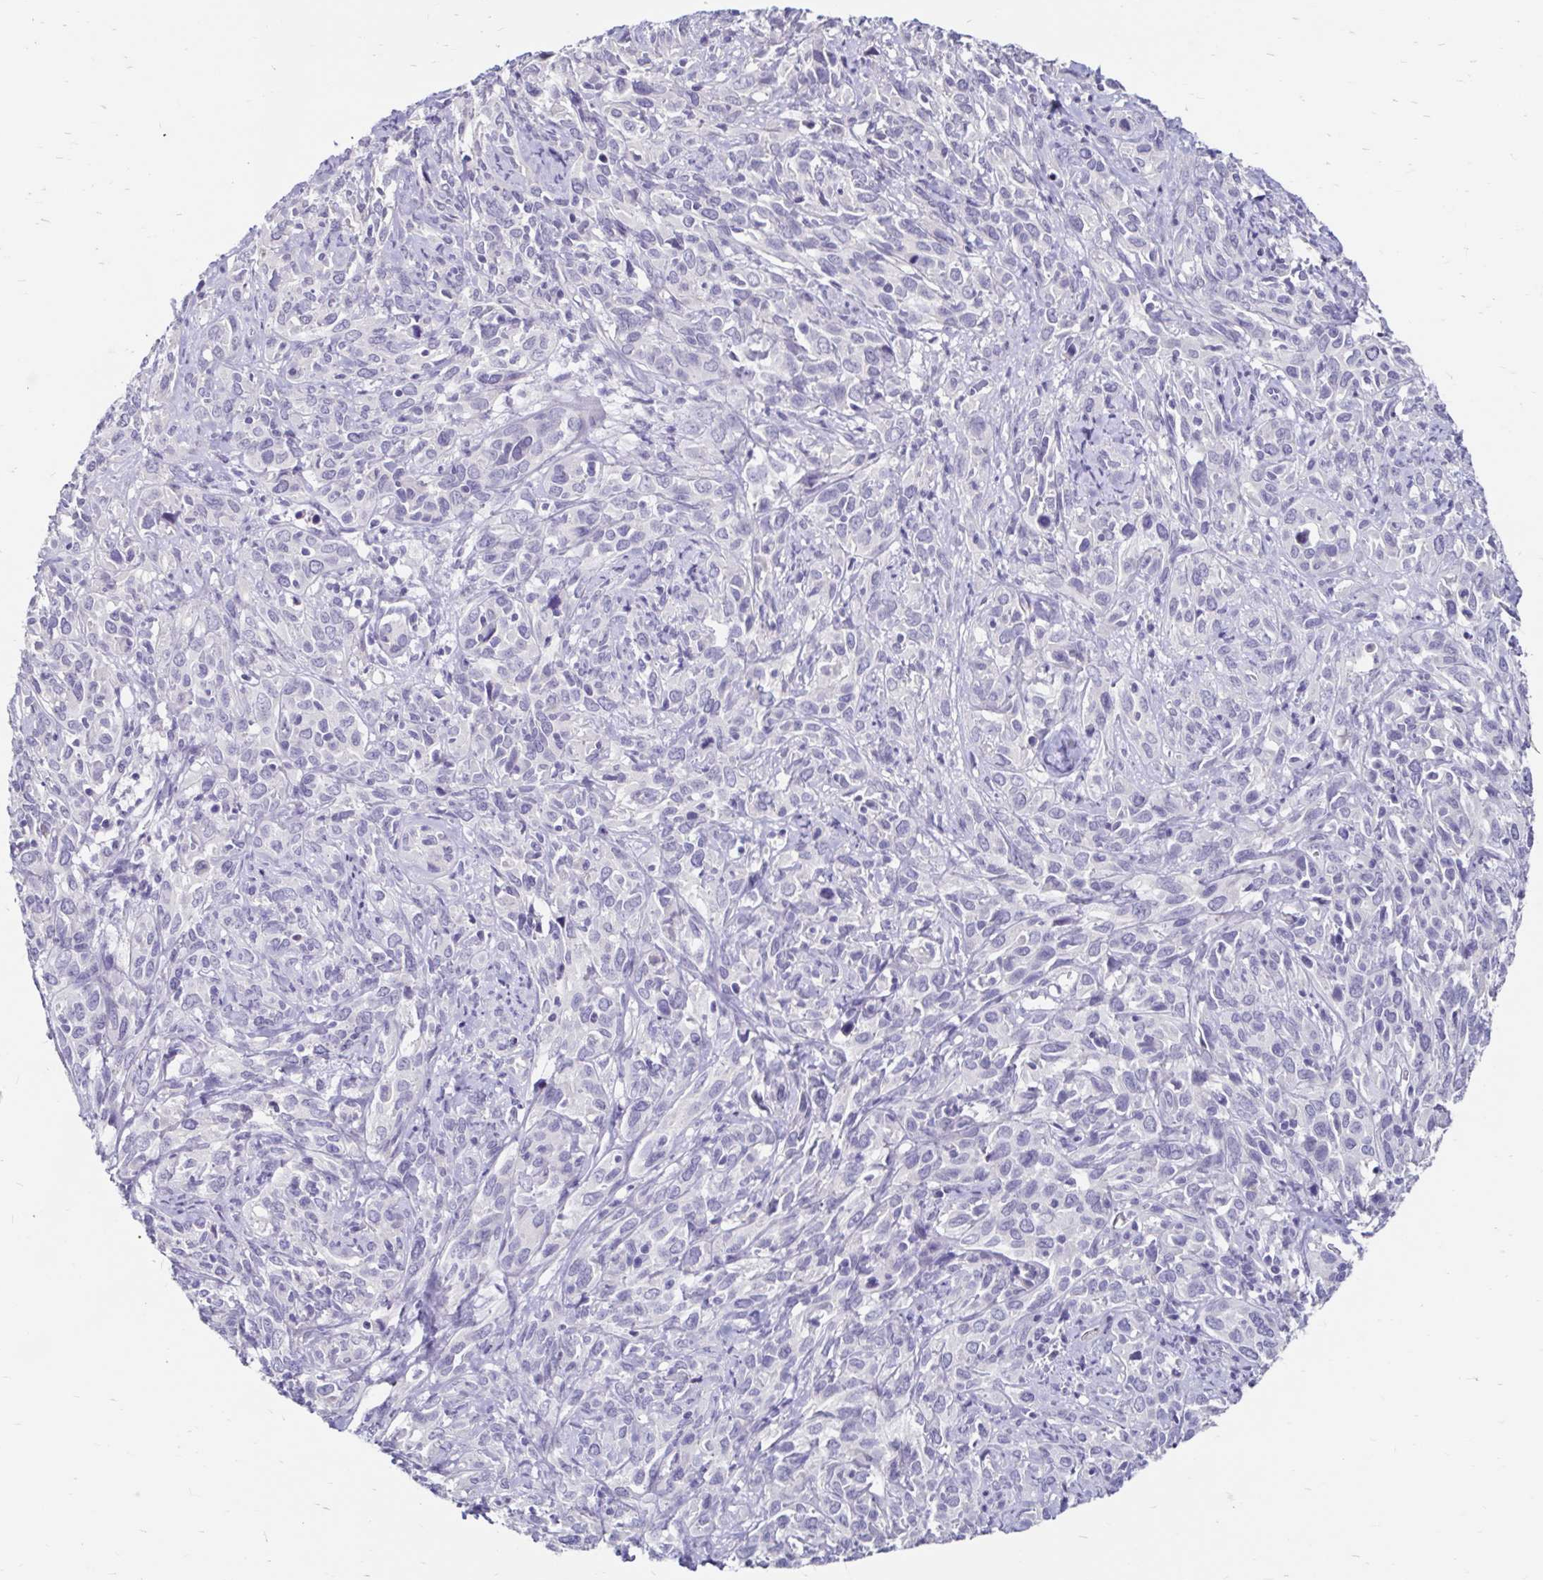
{"staining": {"intensity": "negative", "quantity": "none", "location": "none"}, "tissue": "cervical cancer", "cell_type": "Tumor cells", "image_type": "cancer", "snomed": [{"axis": "morphology", "description": "Normal tissue, NOS"}, {"axis": "morphology", "description": "Squamous cell carcinoma, NOS"}, {"axis": "topography", "description": "Cervix"}], "caption": "An image of human squamous cell carcinoma (cervical) is negative for staining in tumor cells.", "gene": "SCG3", "patient": {"sex": "female", "age": 51}}